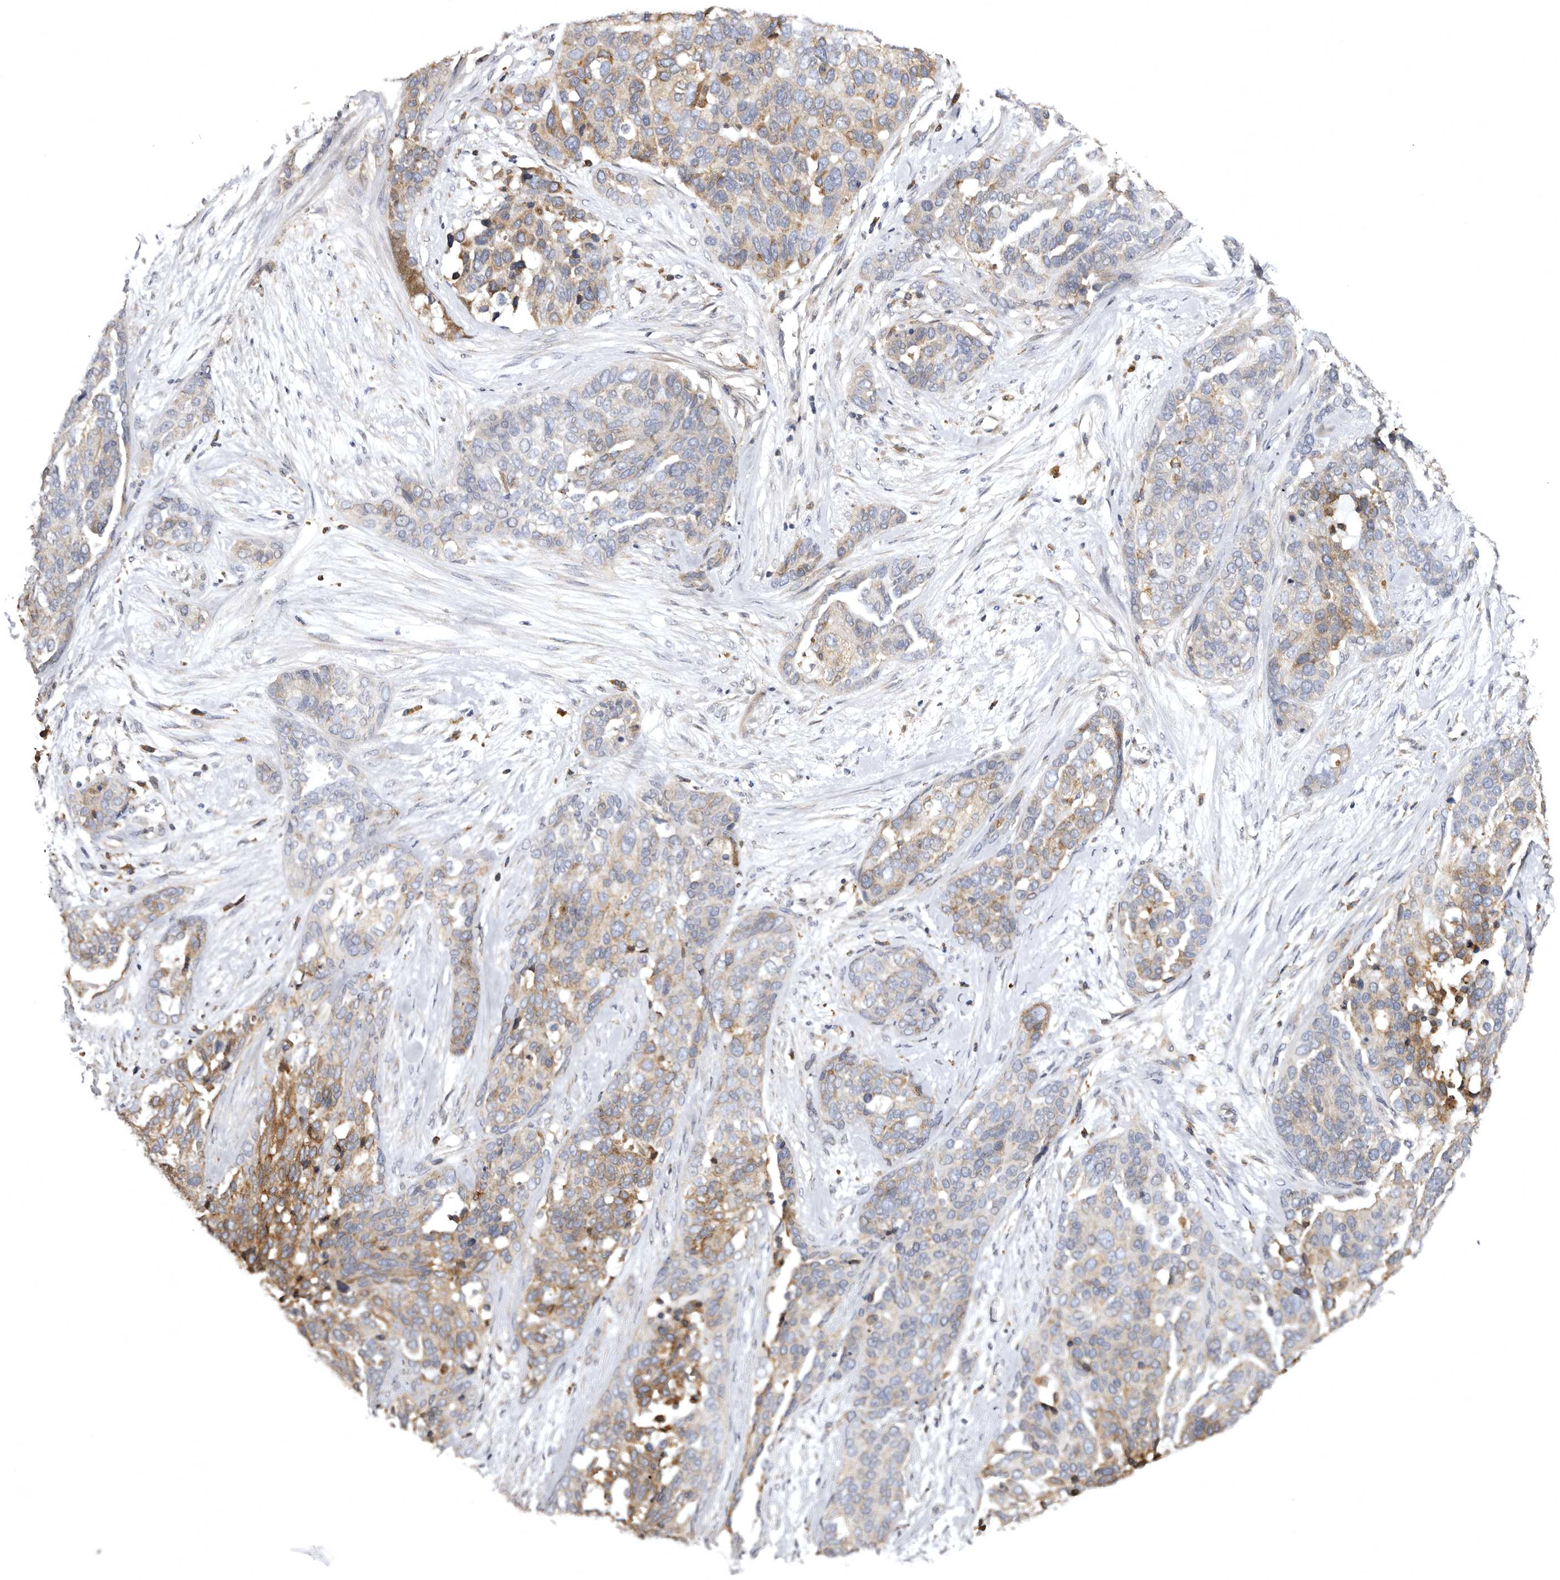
{"staining": {"intensity": "moderate", "quantity": "<25%", "location": "cytoplasmic/membranous"}, "tissue": "ovarian cancer", "cell_type": "Tumor cells", "image_type": "cancer", "snomed": [{"axis": "morphology", "description": "Cystadenocarcinoma, serous, NOS"}, {"axis": "topography", "description": "Ovary"}], "caption": "Human ovarian cancer (serous cystadenocarcinoma) stained for a protein (brown) displays moderate cytoplasmic/membranous positive positivity in about <25% of tumor cells.", "gene": "INKA2", "patient": {"sex": "female", "age": 44}}